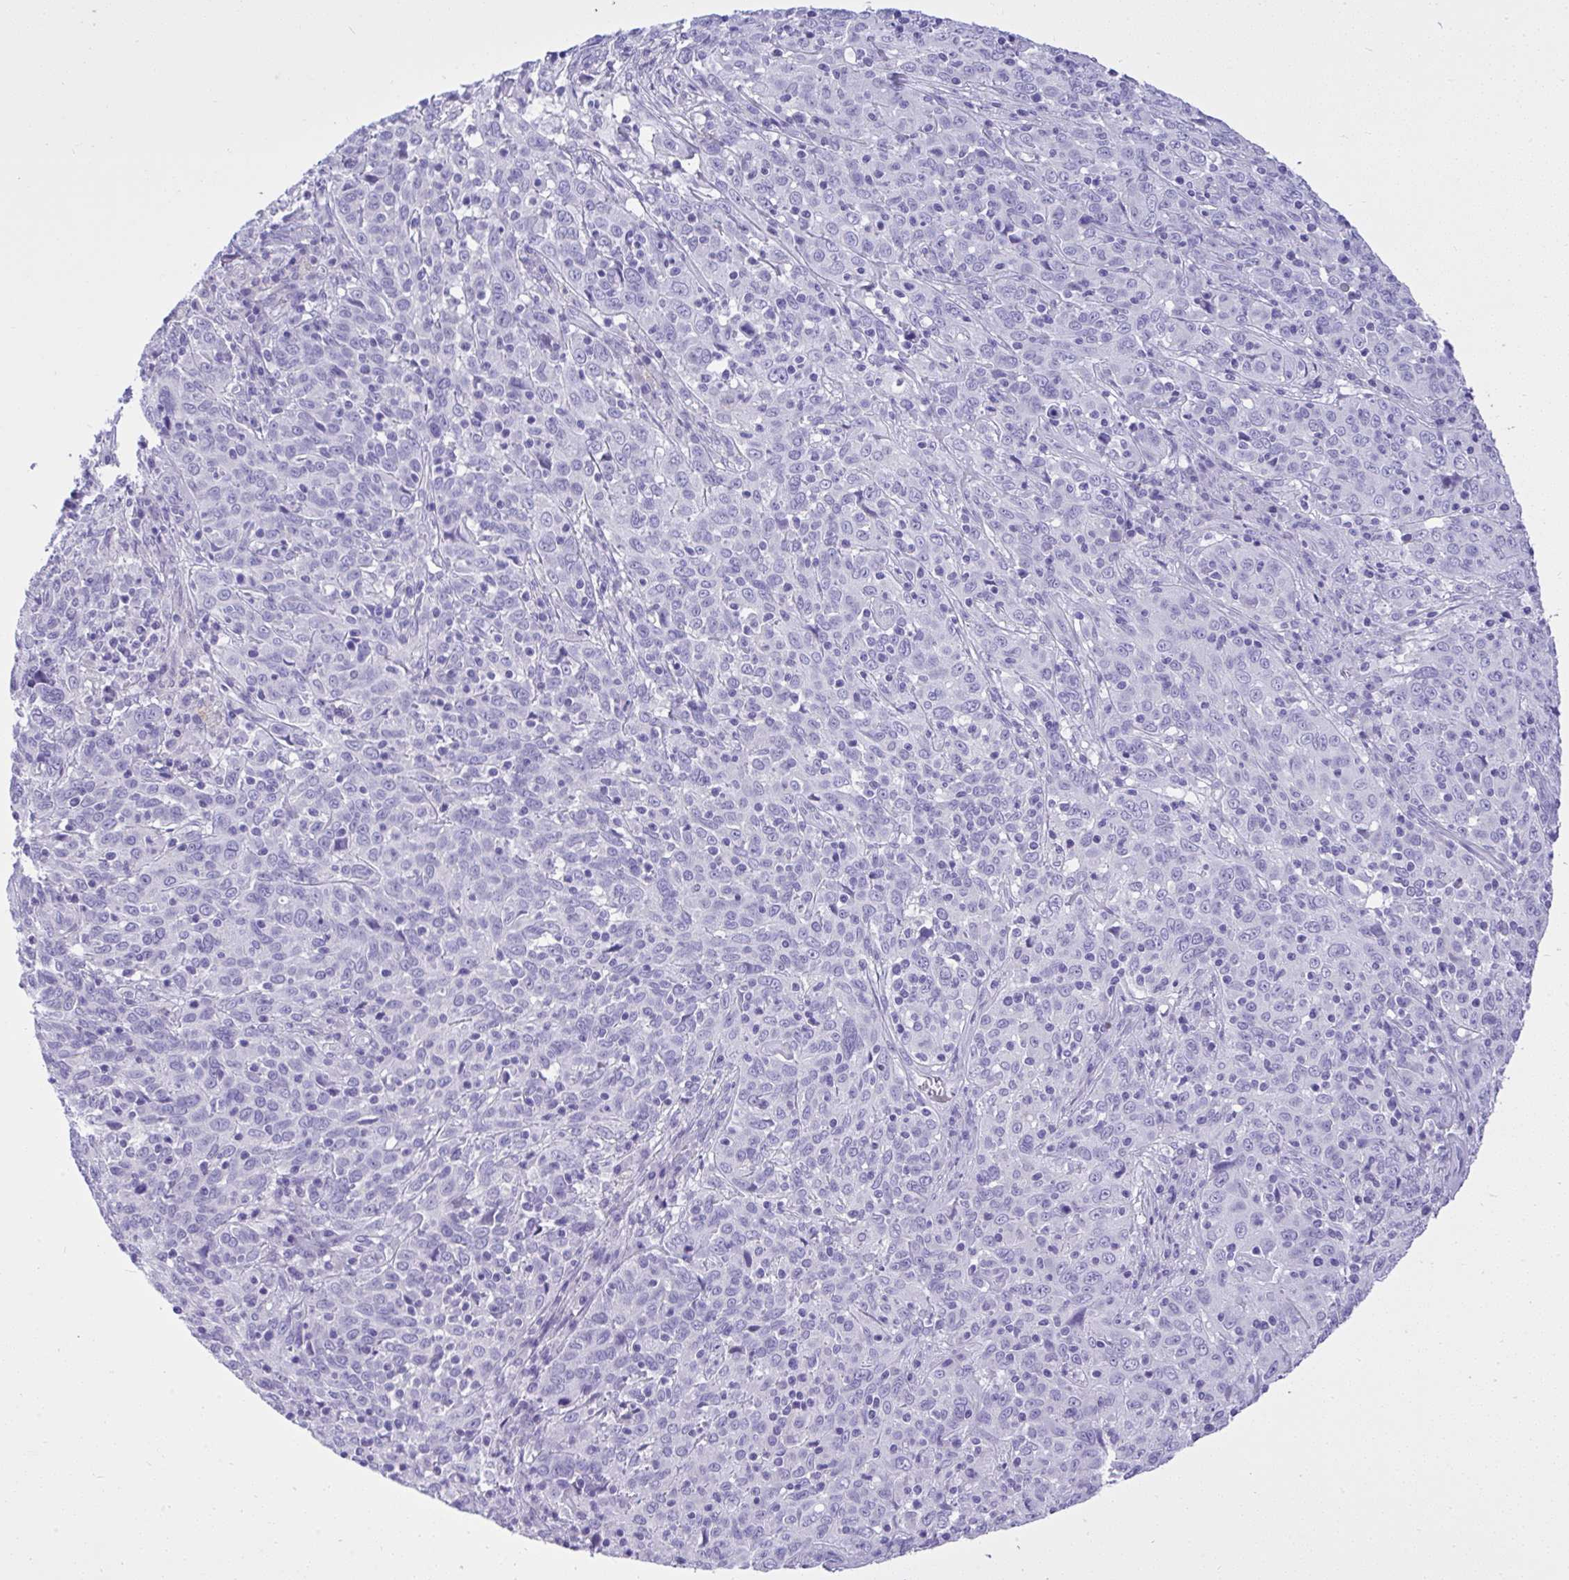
{"staining": {"intensity": "negative", "quantity": "none", "location": "none"}, "tissue": "cervical cancer", "cell_type": "Tumor cells", "image_type": "cancer", "snomed": [{"axis": "morphology", "description": "Squamous cell carcinoma, NOS"}, {"axis": "topography", "description": "Cervix"}], "caption": "Cervical cancer (squamous cell carcinoma) was stained to show a protein in brown. There is no significant positivity in tumor cells.", "gene": "ST6GALNAC3", "patient": {"sex": "female", "age": 46}}